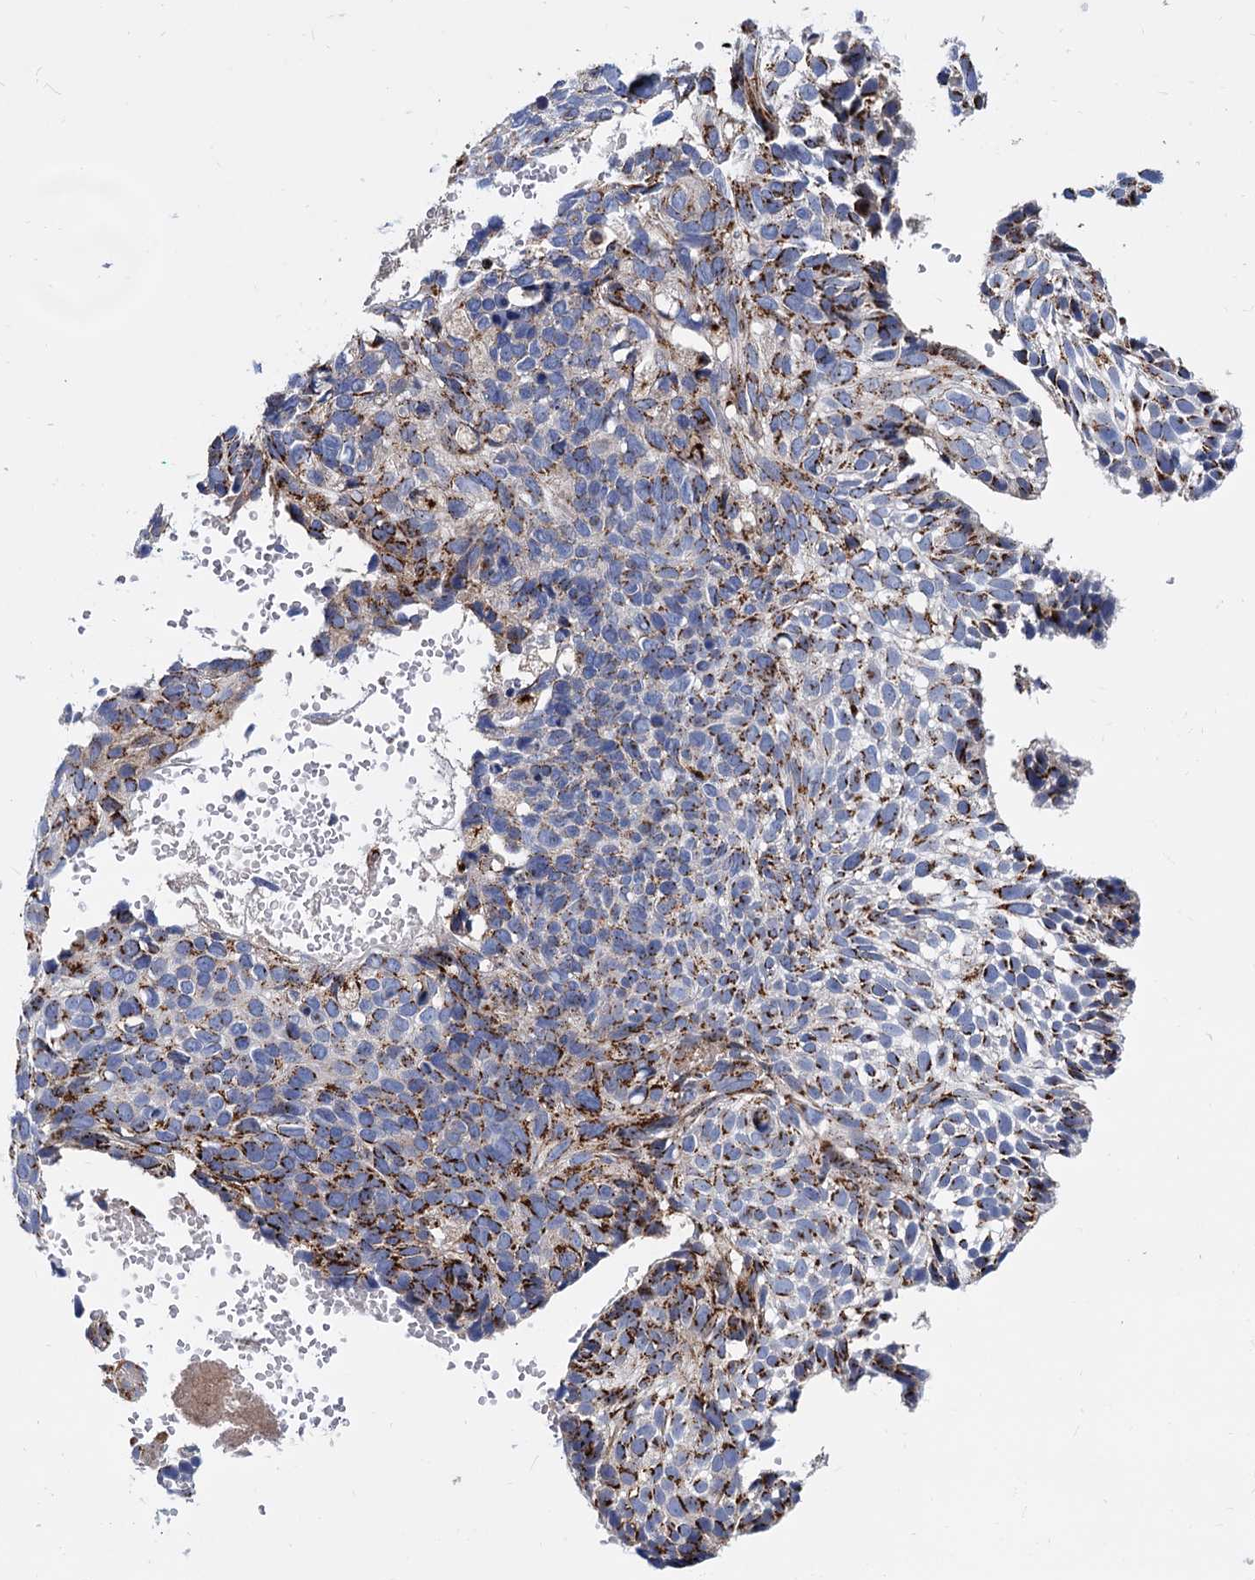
{"staining": {"intensity": "moderate", "quantity": "25%-75%", "location": "cytoplasmic/membranous"}, "tissue": "skin cancer", "cell_type": "Tumor cells", "image_type": "cancer", "snomed": [{"axis": "morphology", "description": "Normal tissue, NOS"}, {"axis": "morphology", "description": "Basal cell carcinoma"}, {"axis": "topography", "description": "Skin"}], "caption": "Skin basal cell carcinoma tissue demonstrates moderate cytoplasmic/membranous expression in approximately 25%-75% of tumor cells", "gene": "SUPT20H", "patient": {"sex": "male", "age": 66}}